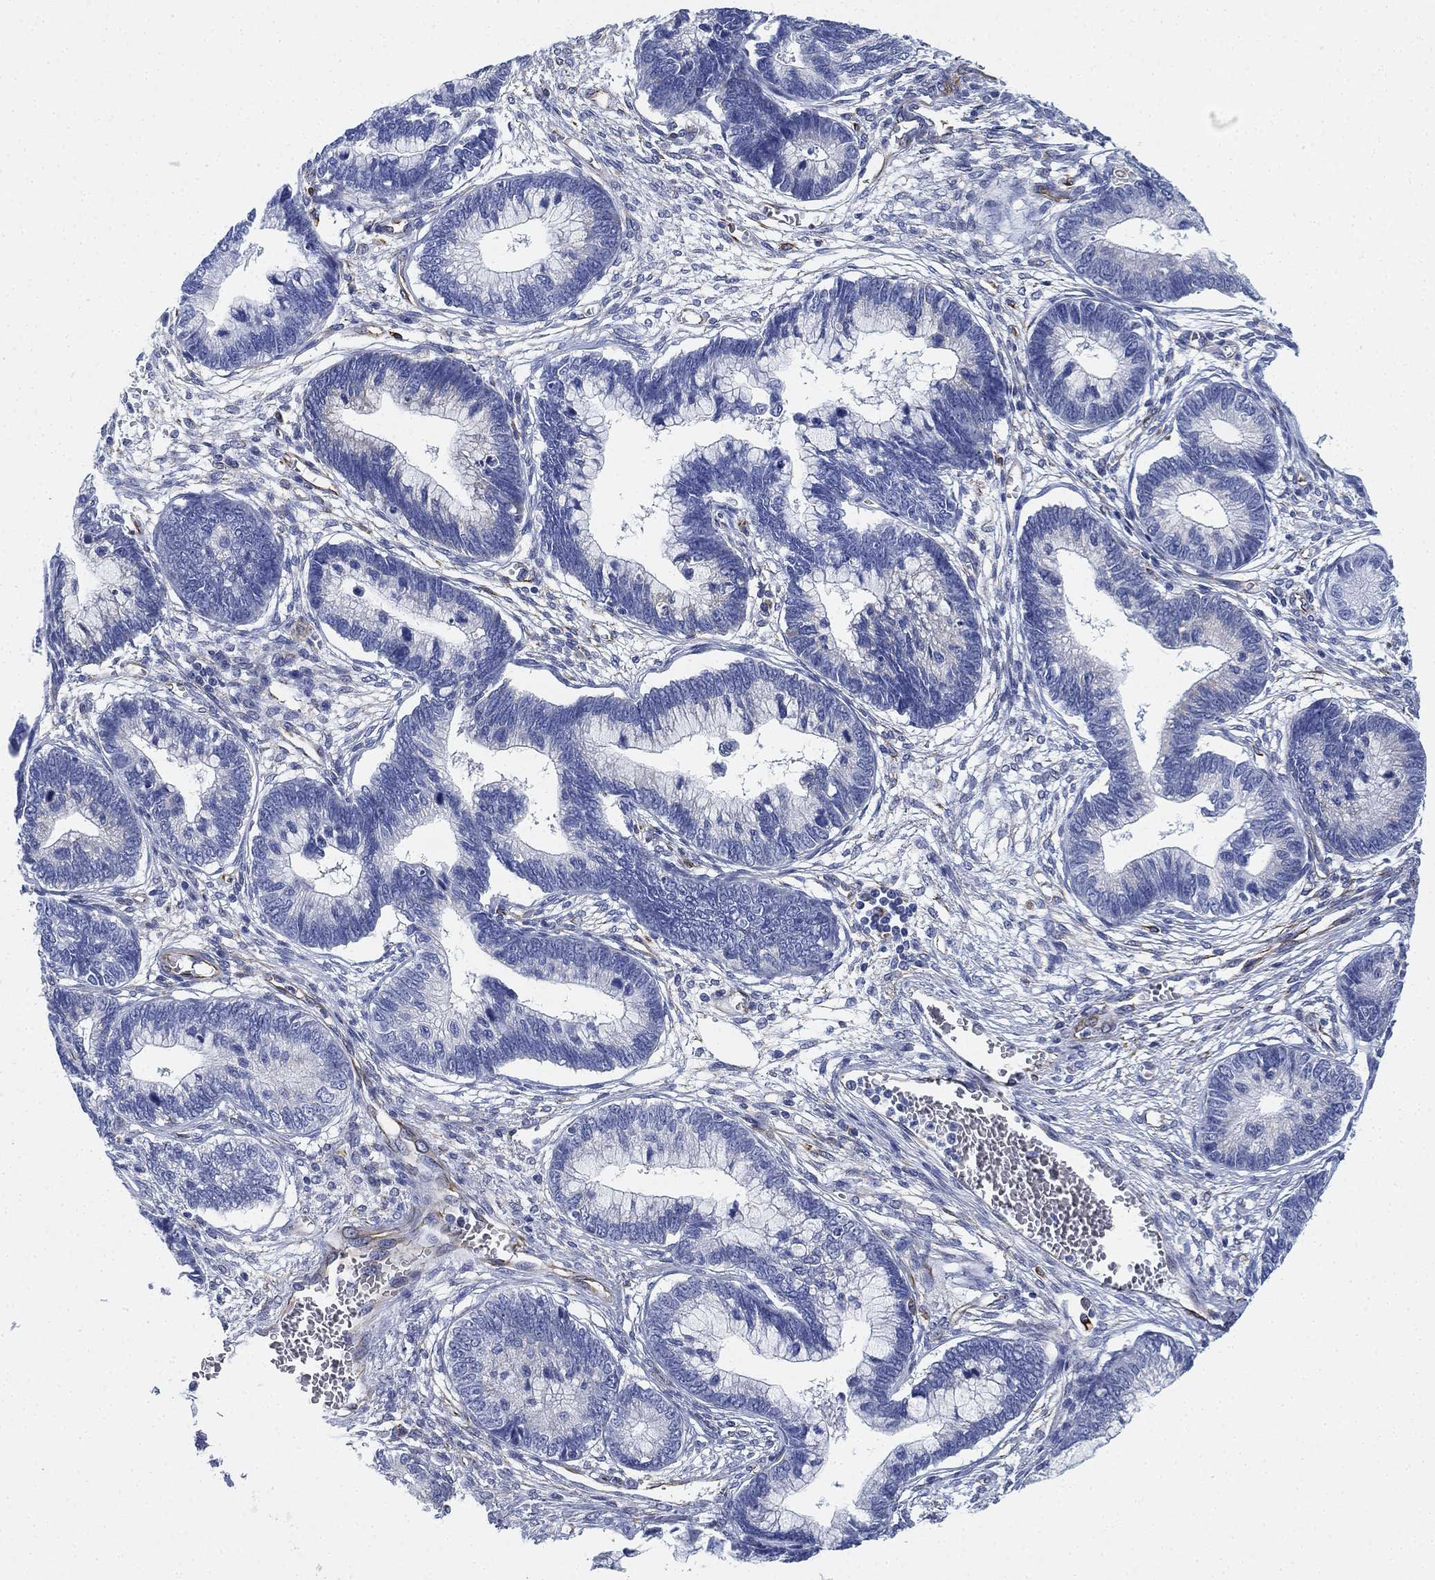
{"staining": {"intensity": "negative", "quantity": "none", "location": "none"}, "tissue": "cervical cancer", "cell_type": "Tumor cells", "image_type": "cancer", "snomed": [{"axis": "morphology", "description": "Adenocarcinoma, NOS"}, {"axis": "topography", "description": "Cervix"}], "caption": "The image exhibits no significant expression in tumor cells of cervical adenocarcinoma. Nuclei are stained in blue.", "gene": "PSKH2", "patient": {"sex": "female", "age": 44}}